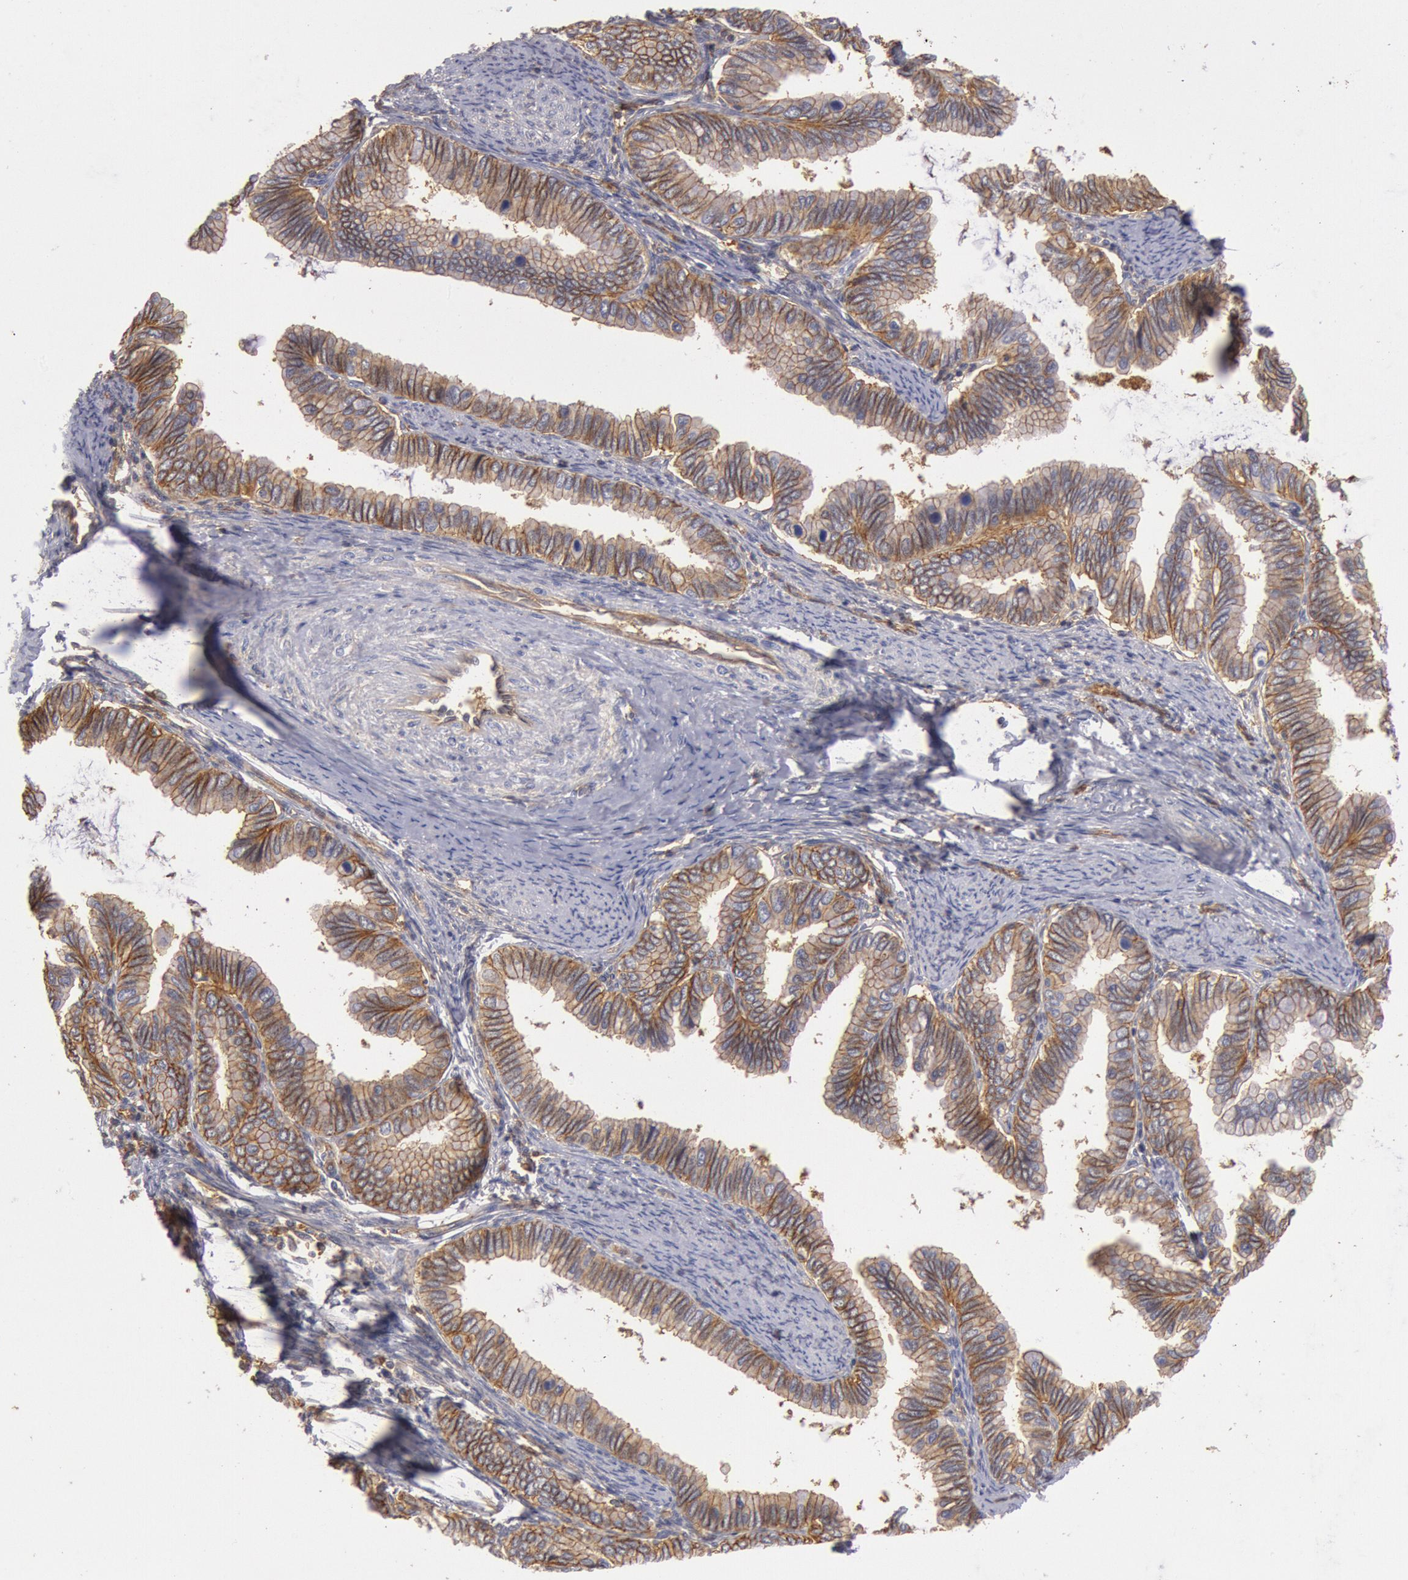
{"staining": {"intensity": "moderate", "quantity": ">75%", "location": "cytoplasmic/membranous"}, "tissue": "cervical cancer", "cell_type": "Tumor cells", "image_type": "cancer", "snomed": [{"axis": "morphology", "description": "Adenocarcinoma, NOS"}, {"axis": "topography", "description": "Cervix"}], "caption": "Approximately >75% of tumor cells in human cervical adenocarcinoma reveal moderate cytoplasmic/membranous protein positivity as visualized by brown immunohistochemical staining.", "gene": "SNAP23", "patient": {"sex": "female", "age": 49}}